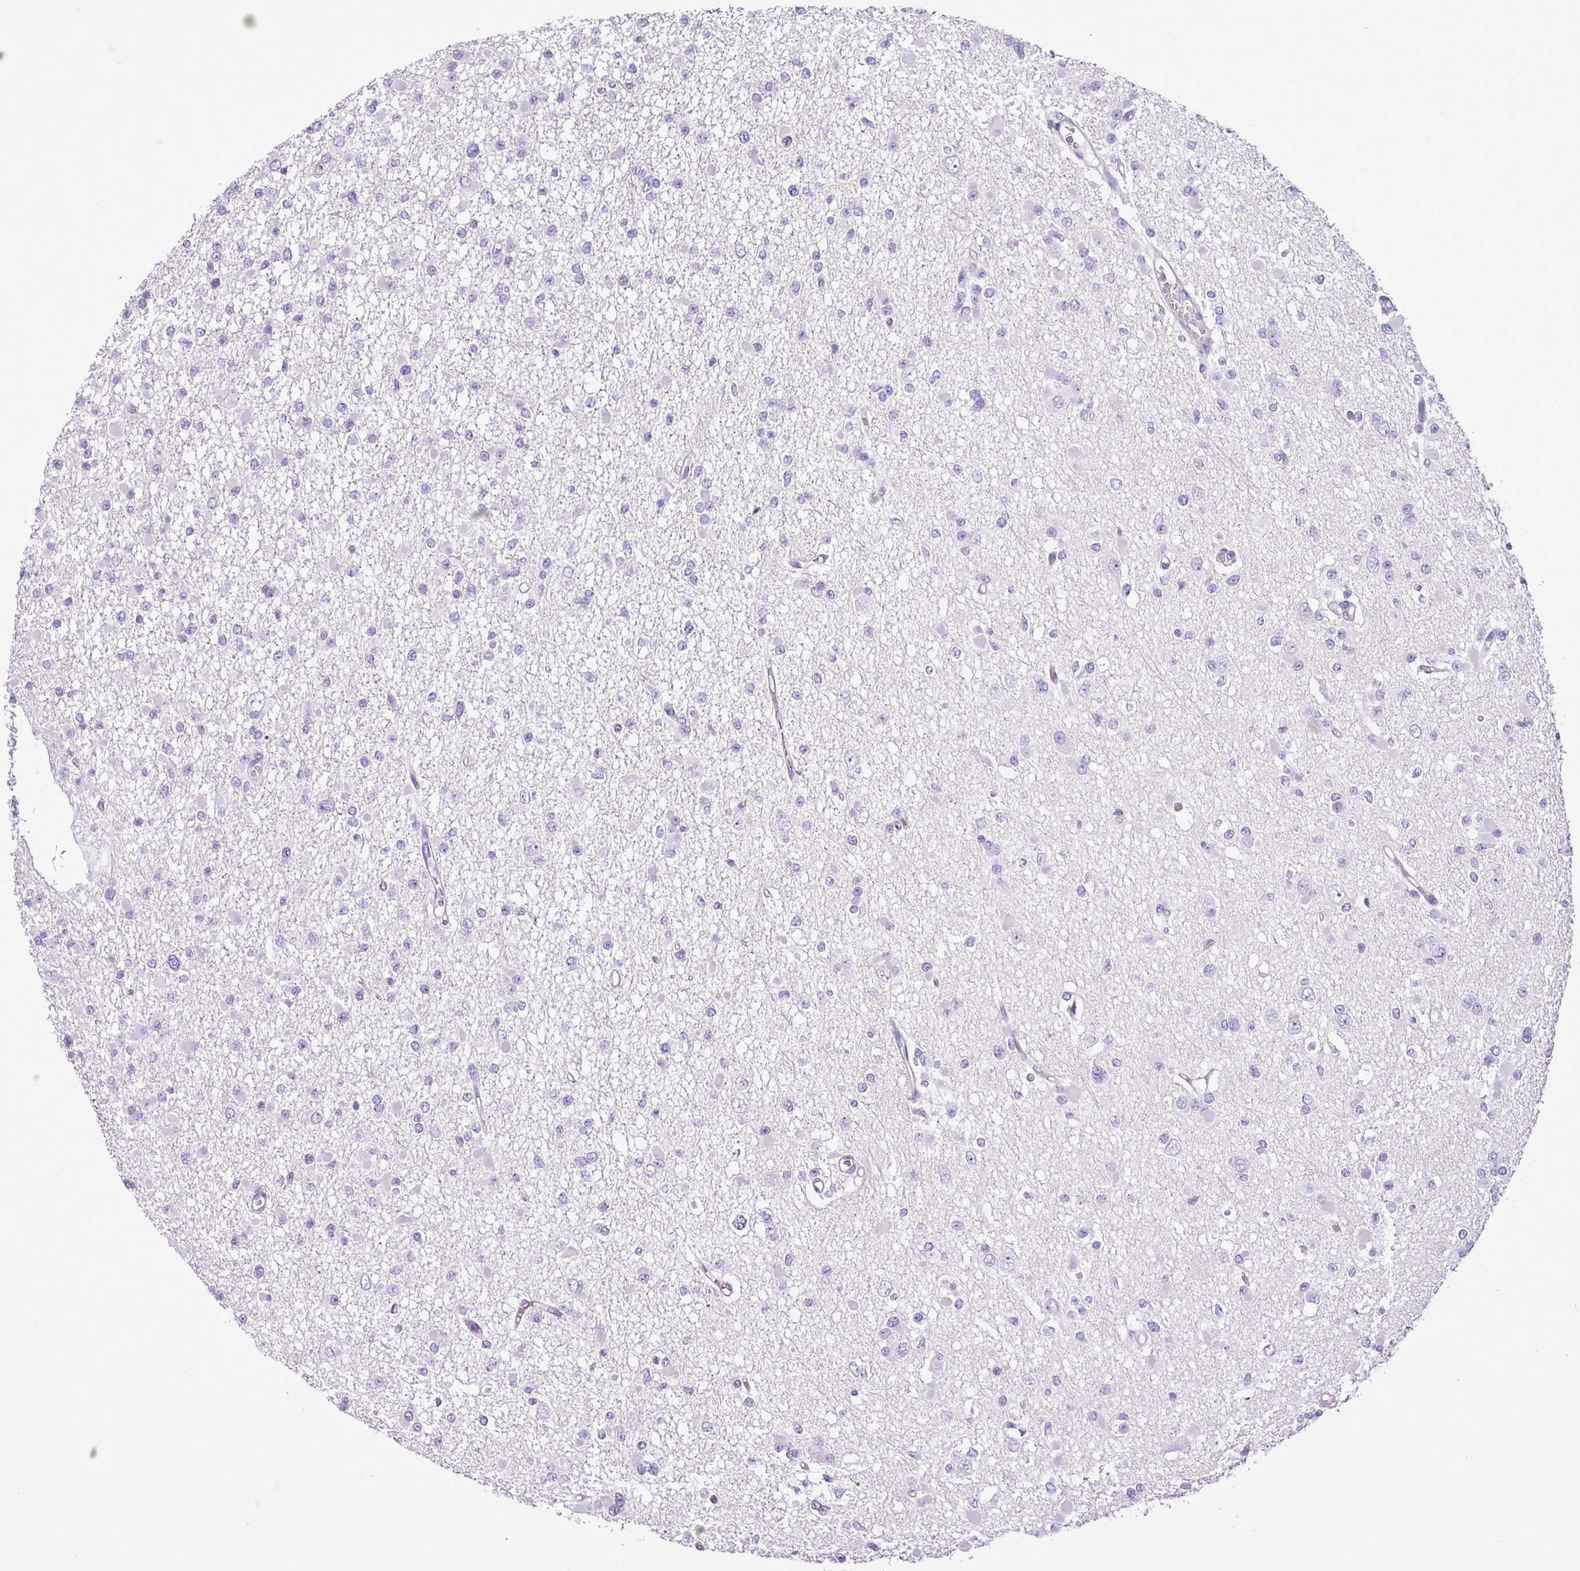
{"staining": {"intensity": "negative", "quantity": "none", "location": "none"}, "tissue": "glioma", "cell_type": "Tumor cells", "image_type": "cancer", "snomed": [{"axis": "morphology", "description": "Glioma, malignant, Low grade"}, {"axis": "topography", "description": "Brain"}], "caption": "High power microscopy photomicrograph of an IHC histopathology image of malignant low-grade glioma, revealing no significant positivity in tumor cells.", "gene": "ZNF334", "patient": {"sex": "female", "age": 22}}